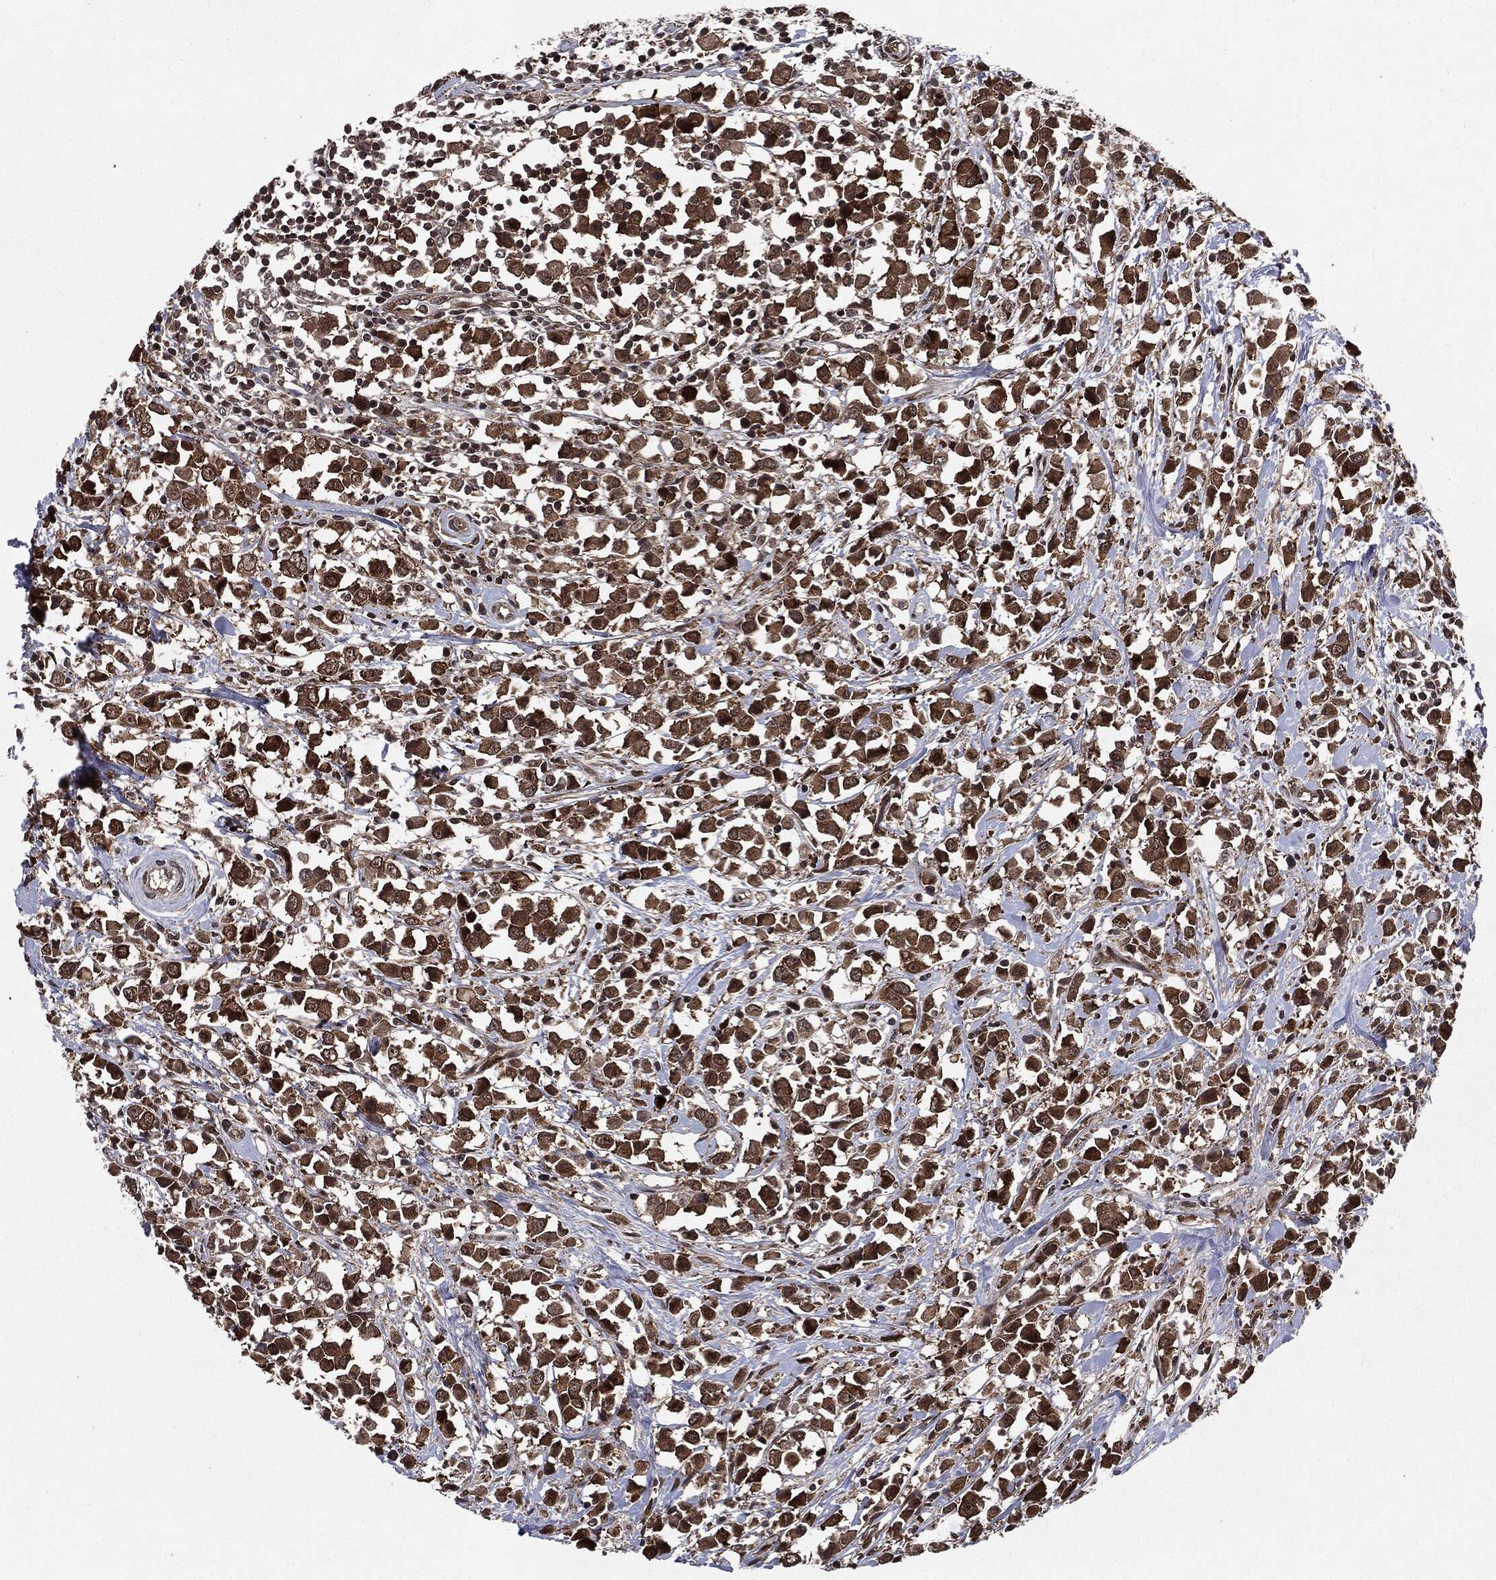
{"staining": {"intensity": "strong", "quantity": "25%-75%", "location": "cytoplasmic/membranous,nuclear"}, "tissue": "breast cancer", "cell_type": "Tumor cells", "image_type": "cancer", "snomed": [{"axis": "morphology", "description": "Duct carcinoma"}, {"axis": "topography", "description": "Breast"}], "caption": "Human breast invasive ductal carcinoma stained with a protein marker demonstrates strong staining in tumor cells.", "gene": "STAU2", "patient": {"sex": "female", "age": 61}}